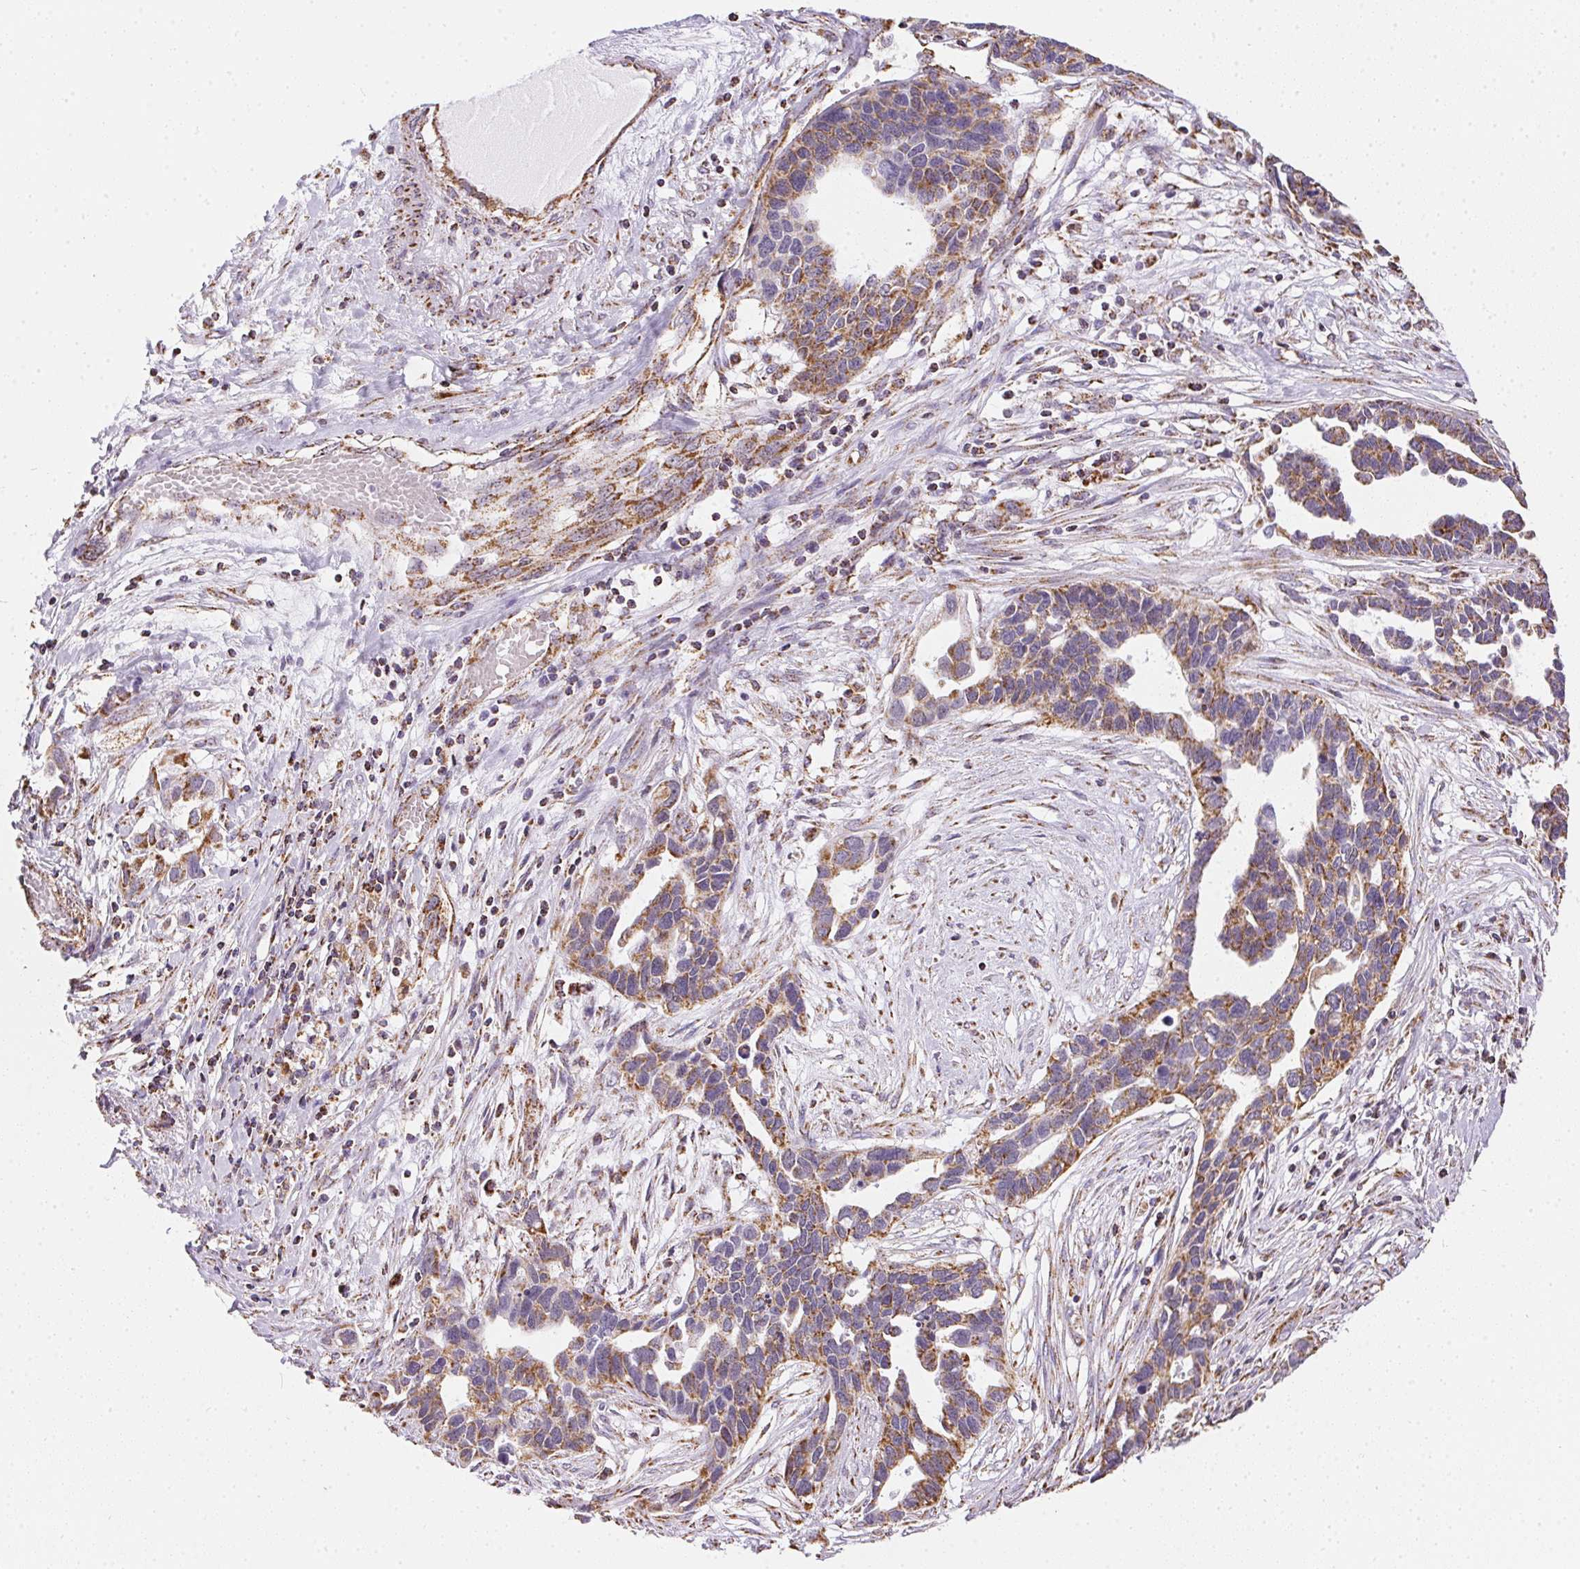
{"staining": {"intensity": "moderate", "quantity": "25%-75%", "location": "cytoplasmic/membranous"}, "tissue": "ovarian cancer", "cell_type": "Tumor cells", "image_type": "cancer", "snomed": [{"axis": "morphology", "description": "Cystadenocarcinoma, serous, NOS"}, {"axis": "topography", "description": "Ovary"}], "caption": "Ovarian cancer (serous cystadenocarcinoma) was stained to show a protein in brown. There is medium levels of moderate cytoplasmic/membranous staining in about 25%-75% of tumor cells.", "gene": "MAPK11", "patient": {"sex": "female", "age": 54}}